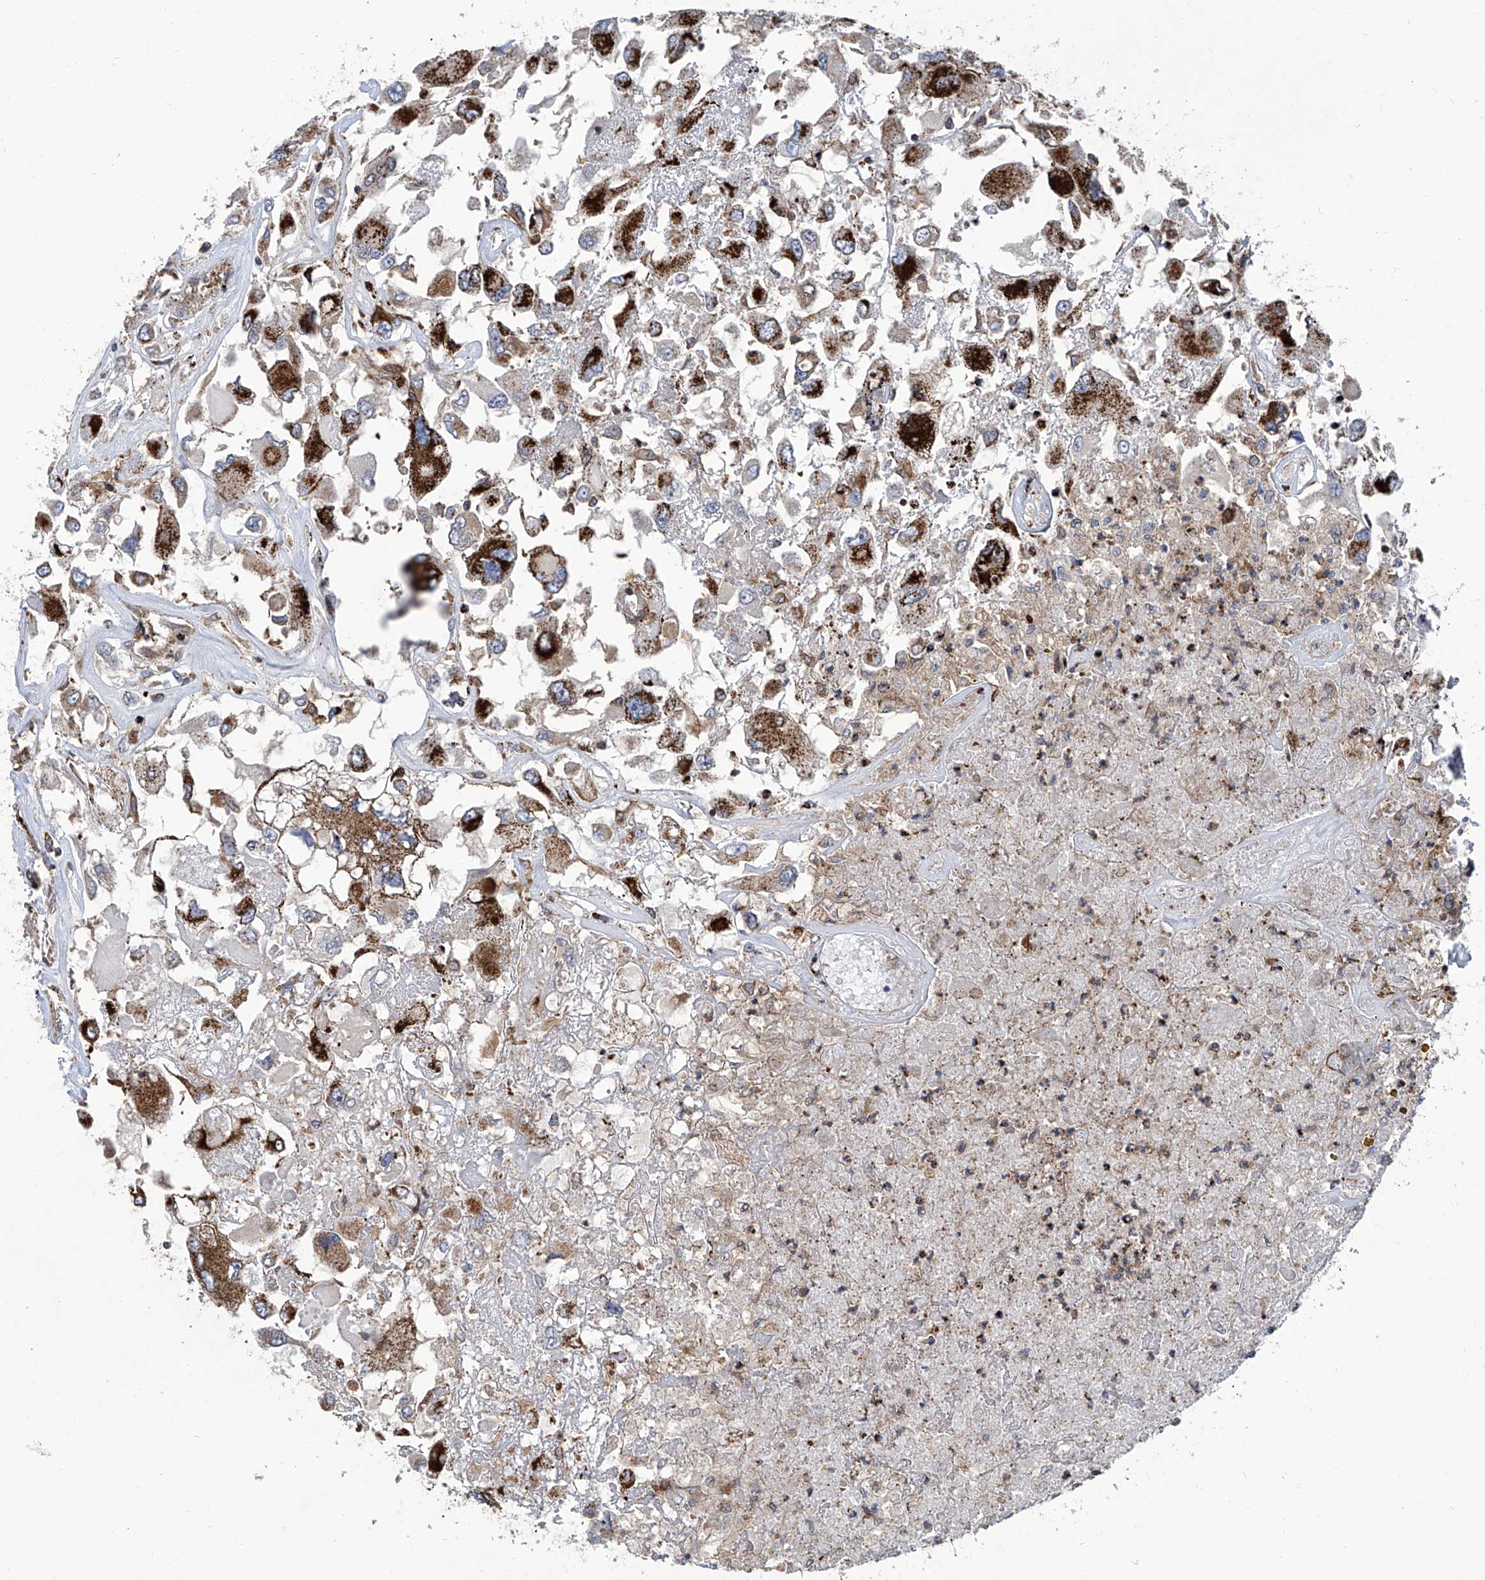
{"staining": {"intensity": "strong", "quantity": ">75%", "location": "cytoplasmic/membranous"}, "tissue": "renal cancer", "cell_type": "Tumor cells", "image_type": "cancer", "snomed": [{"axis": "morphology", "description": "Adenocarcinoma, NOS"}, {"axis": "topography", "description": "Kidney"}], "caption": "Immunohistochemical staining of human renal cancer (adenocarcinoma) exhibits high levels of strong cytoplasmic/membranous protein expression in approximately >75% of tumor cells.", "gene": "SMAP1", "patient": {"sex": "female", "age": 52}}